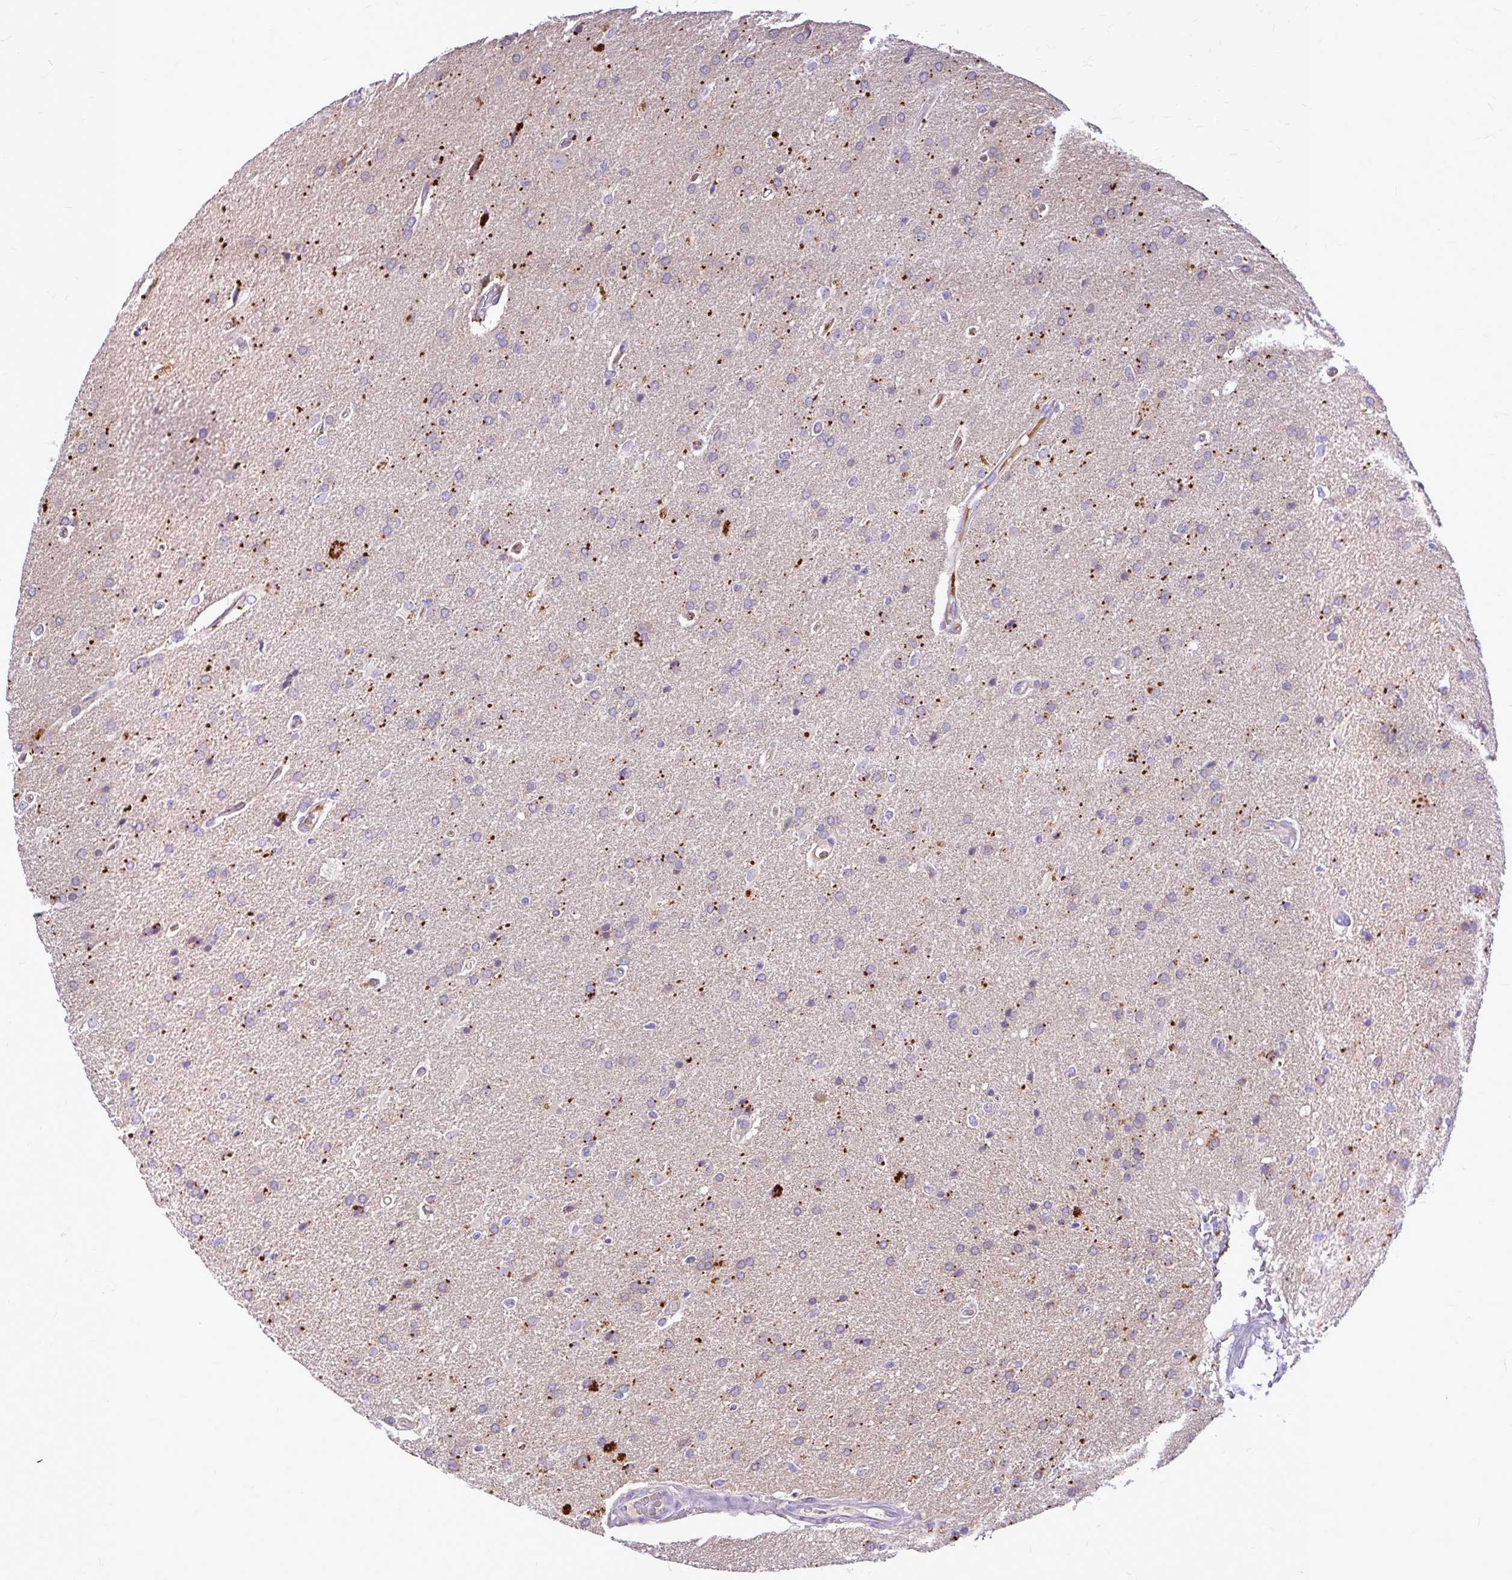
{"staining": {"intensity": "moderate", "quantity": "<25%", "location": "cytoplasmic/membranous"}, "tissue": "glioma", "cell_type": "Tumor cells", "image_type": "cancer", "snomed": [{"axis": "morphology", "description": "Glioma, malignant, High grade"}, {"axis": "topography", "description": "Brain"}], "caption": "Malignant glioma (high-grade) stained with DAB (3,3'-diaminobenzidine) immunohistochemistry demonstrates low levels of moderate cytoplasmic/membranous staining in approximately <25% of tumor cells. The protein is shown in brown color, while the nuclei are stained blue.", "gene": "MAP1LC3A", "patient": {"sex": "male", "age": 56}}